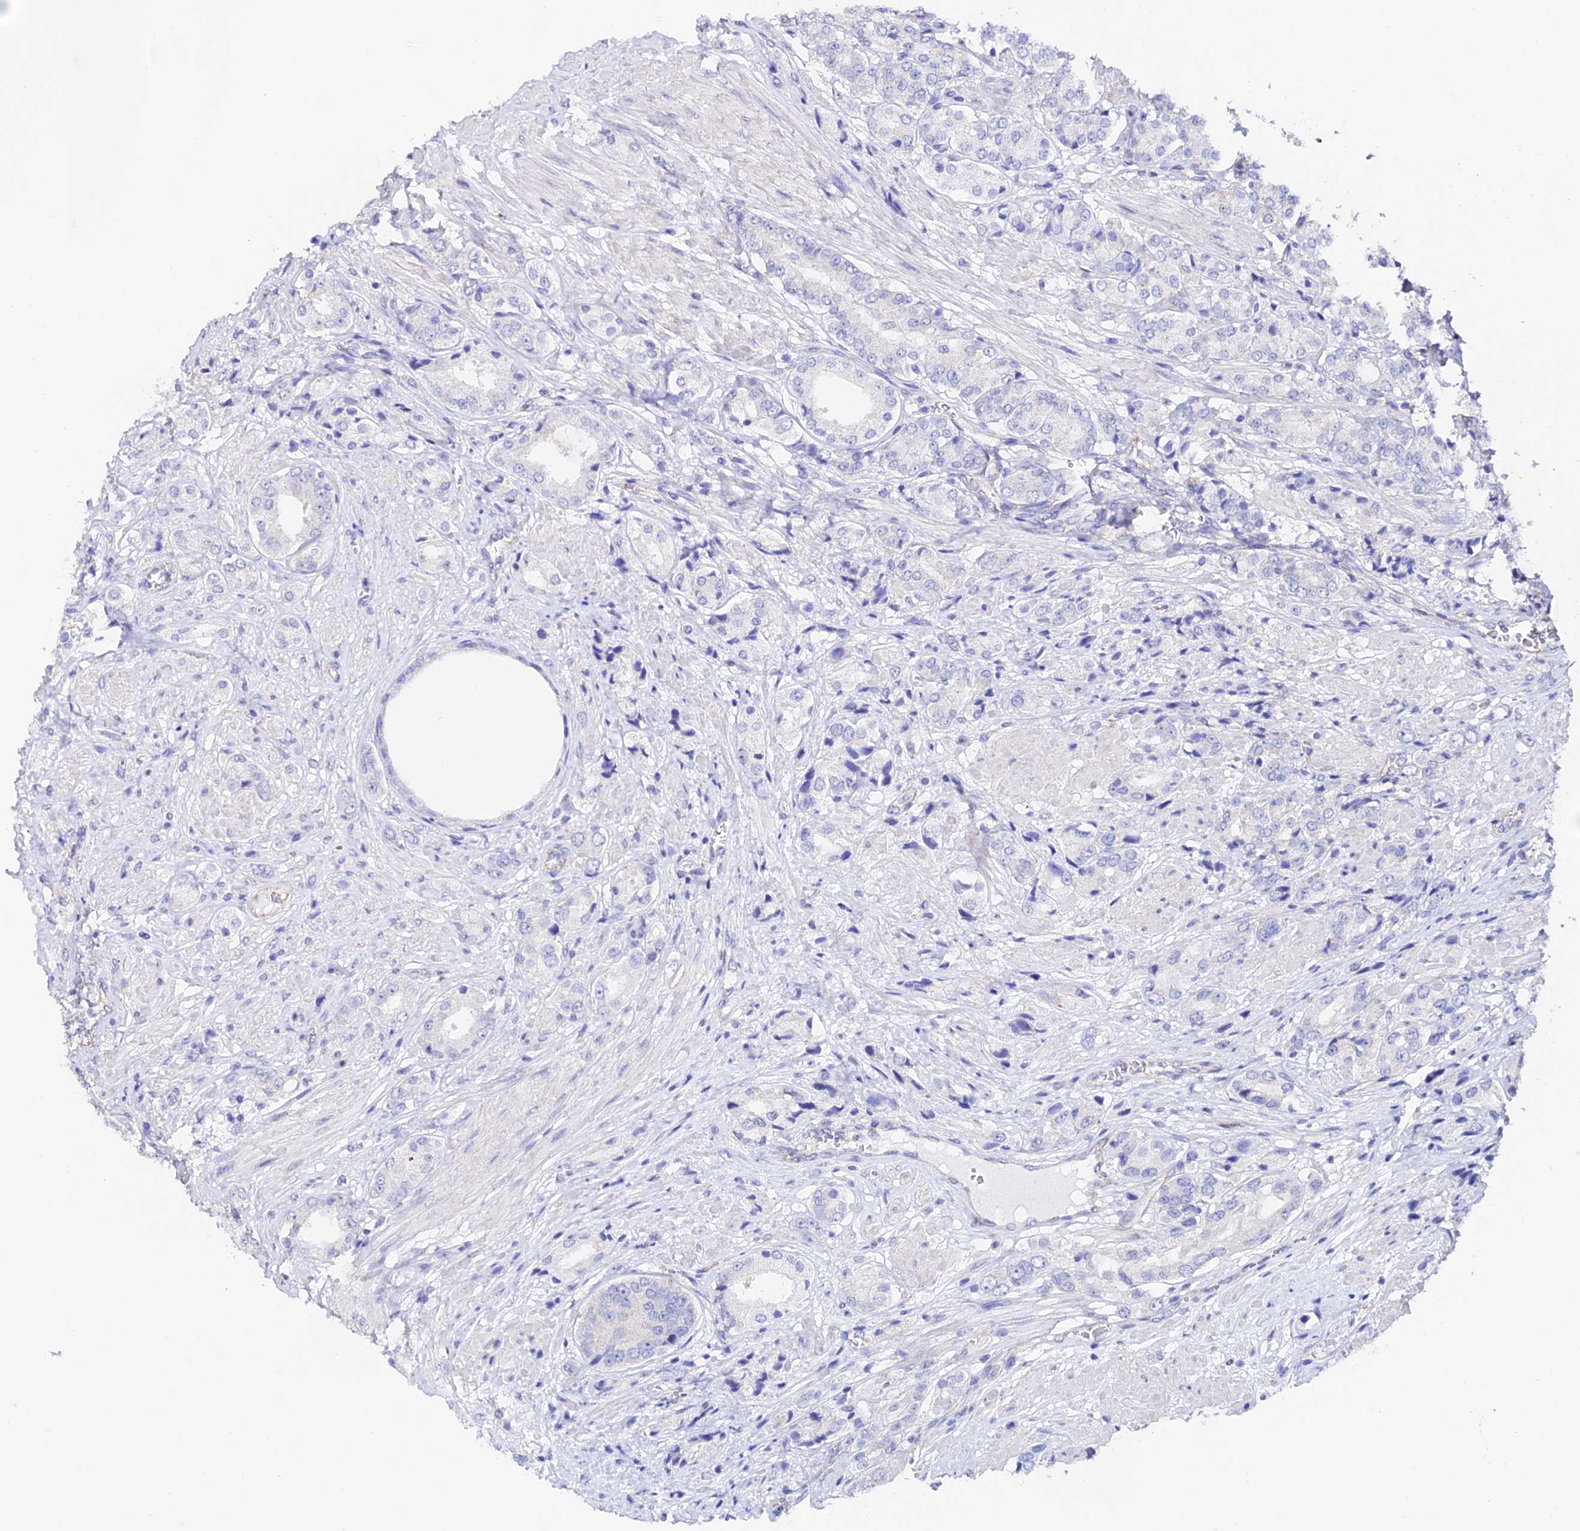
{"staining": {"intensity": "negative", "quantity": "none", "location": "none"}, "tissue": "prostate cancer", "cell_type": "Tumor cells", "image_type": "cancer", "snomed": [{"axis": "morphology", "description": "Adenocarcinoma, High grade"}, {"axis": "topography", "description": "Prostate and seminal vesicle, NOS"}], "caption": "Human prostate high-grade adenocarcinoma stained for a protein using immunohistochemistry (IHC) shows no staining in tumor cells.", "gene": "ESM1", "patient": {"sex": "male", "age": 64}}